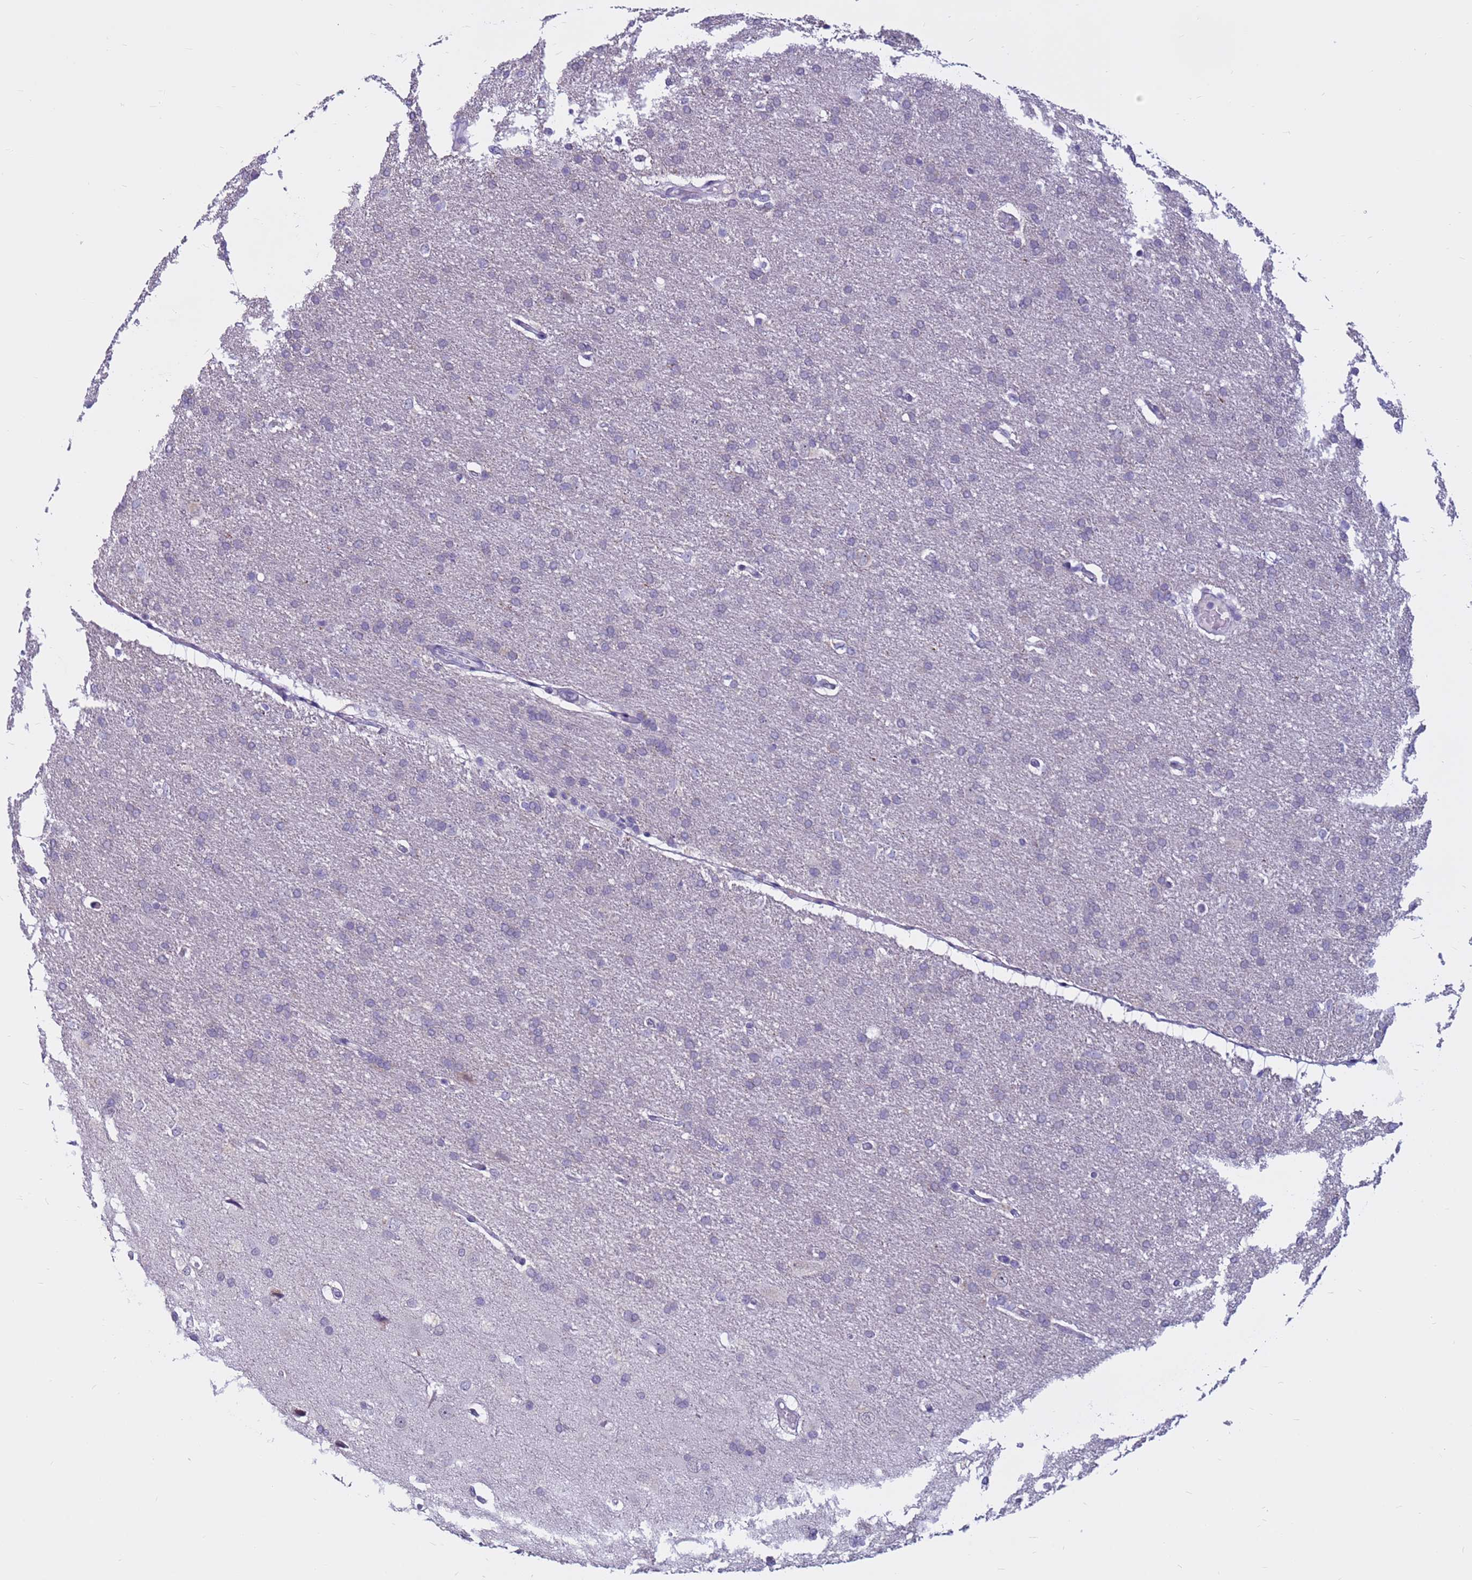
{"staining": {"intensity": "negative", "quantity": "none", "location": "none"}, "tissue": "glioma", "cell_type": "Tumor cells", "image_type": "cancer", "snomed": [{"axis": "morphology", "description": "Glioma, malignant, High grade"}, {"axis": "topography", "description": "Brain"}], "caption": "Immunohistochemical staining of malignant glioma (high-grade) exhibits no significant positivity in tumor cells. Nuclei are stained in blue.", "gene": "CDK2AP2", "patient": {"sex": "male", "age": 72}}